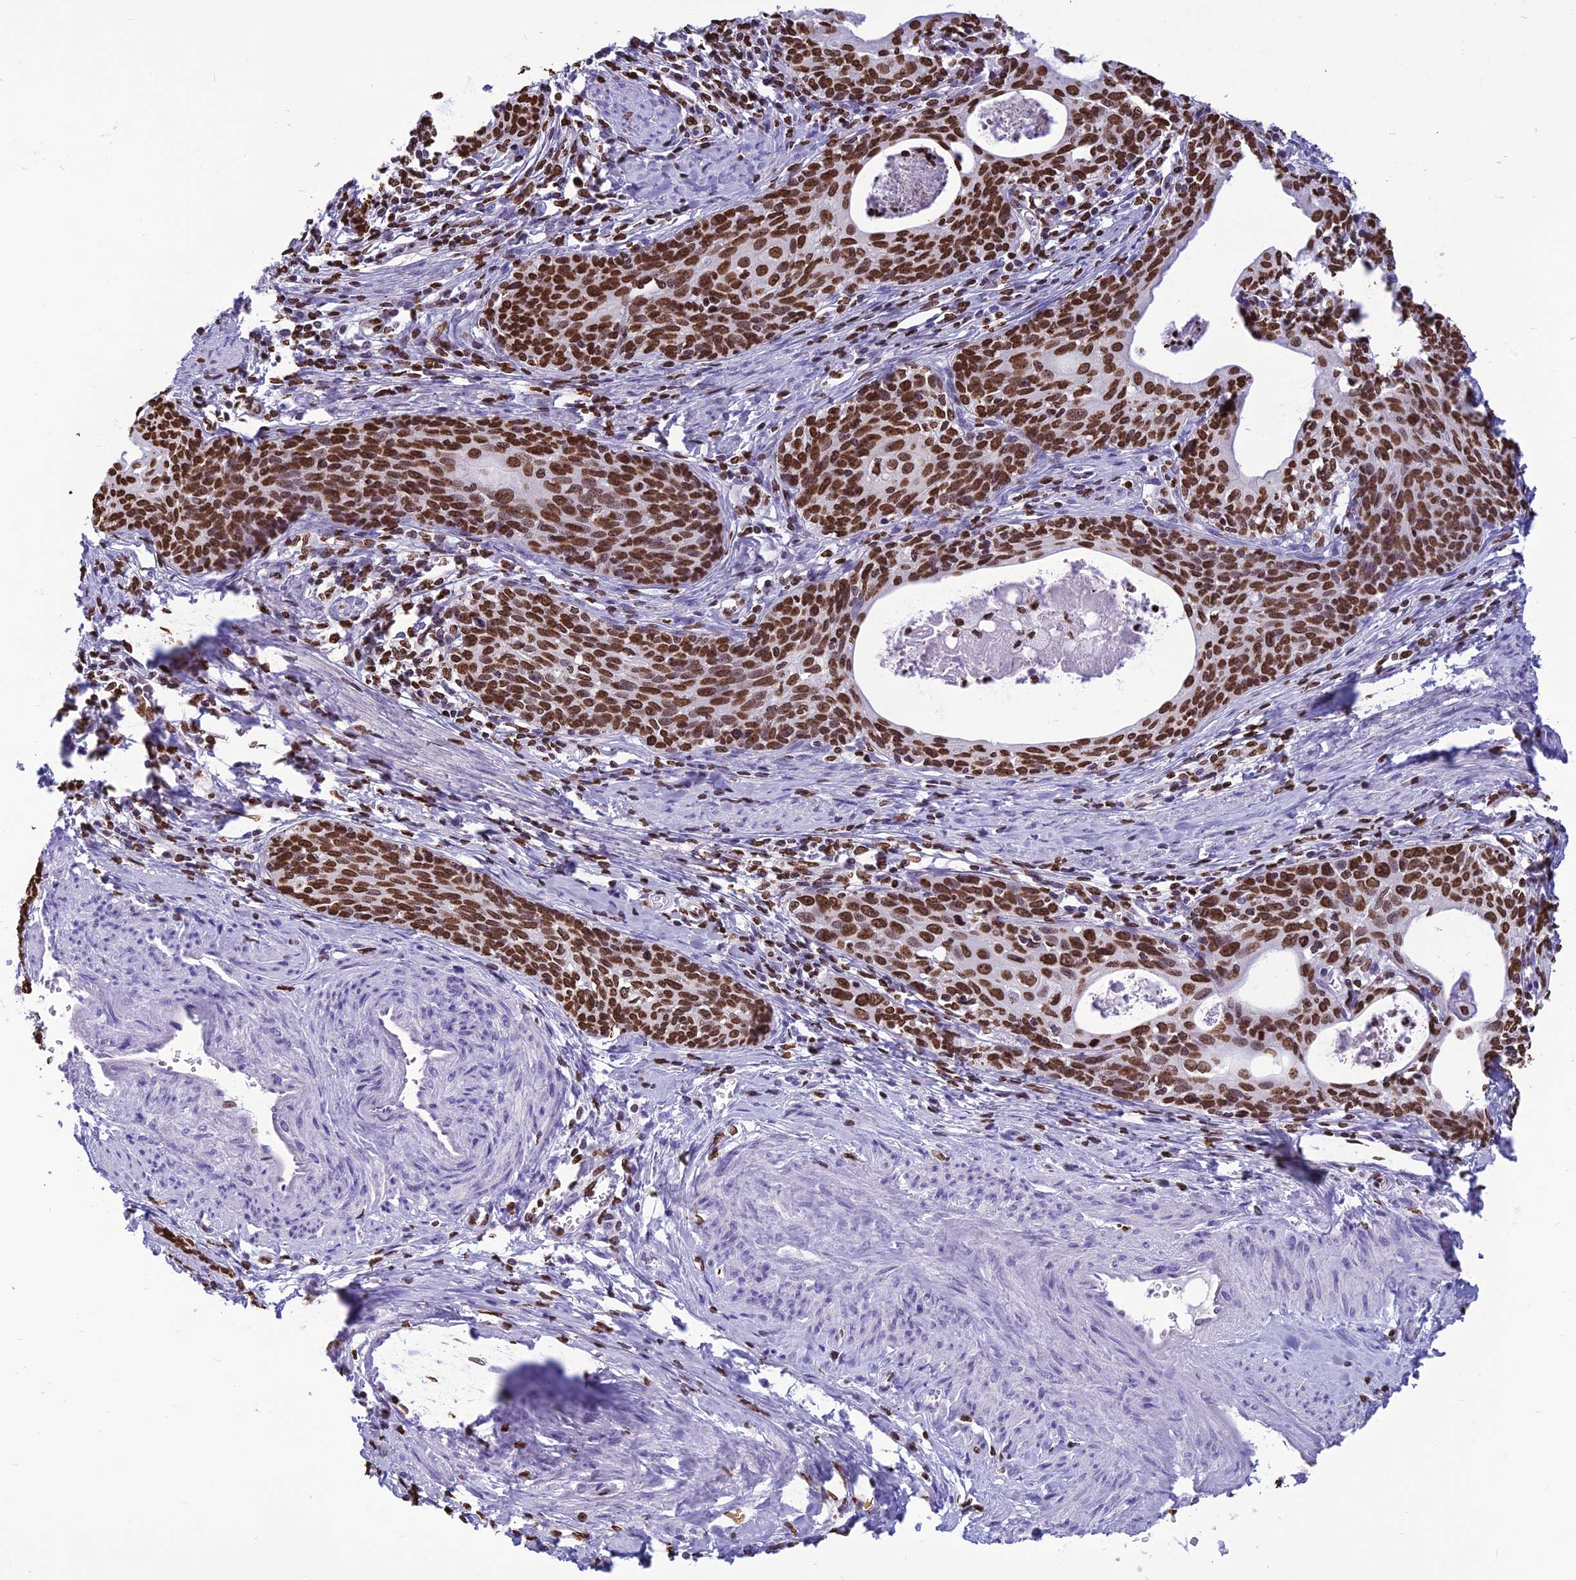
{"staining": {"intensity": "strong", "quantity": ">75%", "location": "nuclear"}, "tissue": "cervical cancer", "cell_type": "Tumor cells", "image_type": "cancer", "snomed": [{"axis": "morphology", "description": "Squamous cell carcinoma, NOS"}, {"axis": "topography", "description": "Cervix"}], "caption": "Squamous cell carcinoma (cervical) was stained to show a protein in brown. There is high levels of strong nuclear positivity in approximately >75% of tumor cells.", "gene": "AKAP17A", "patient": {"sex": "female", "age": 52}}